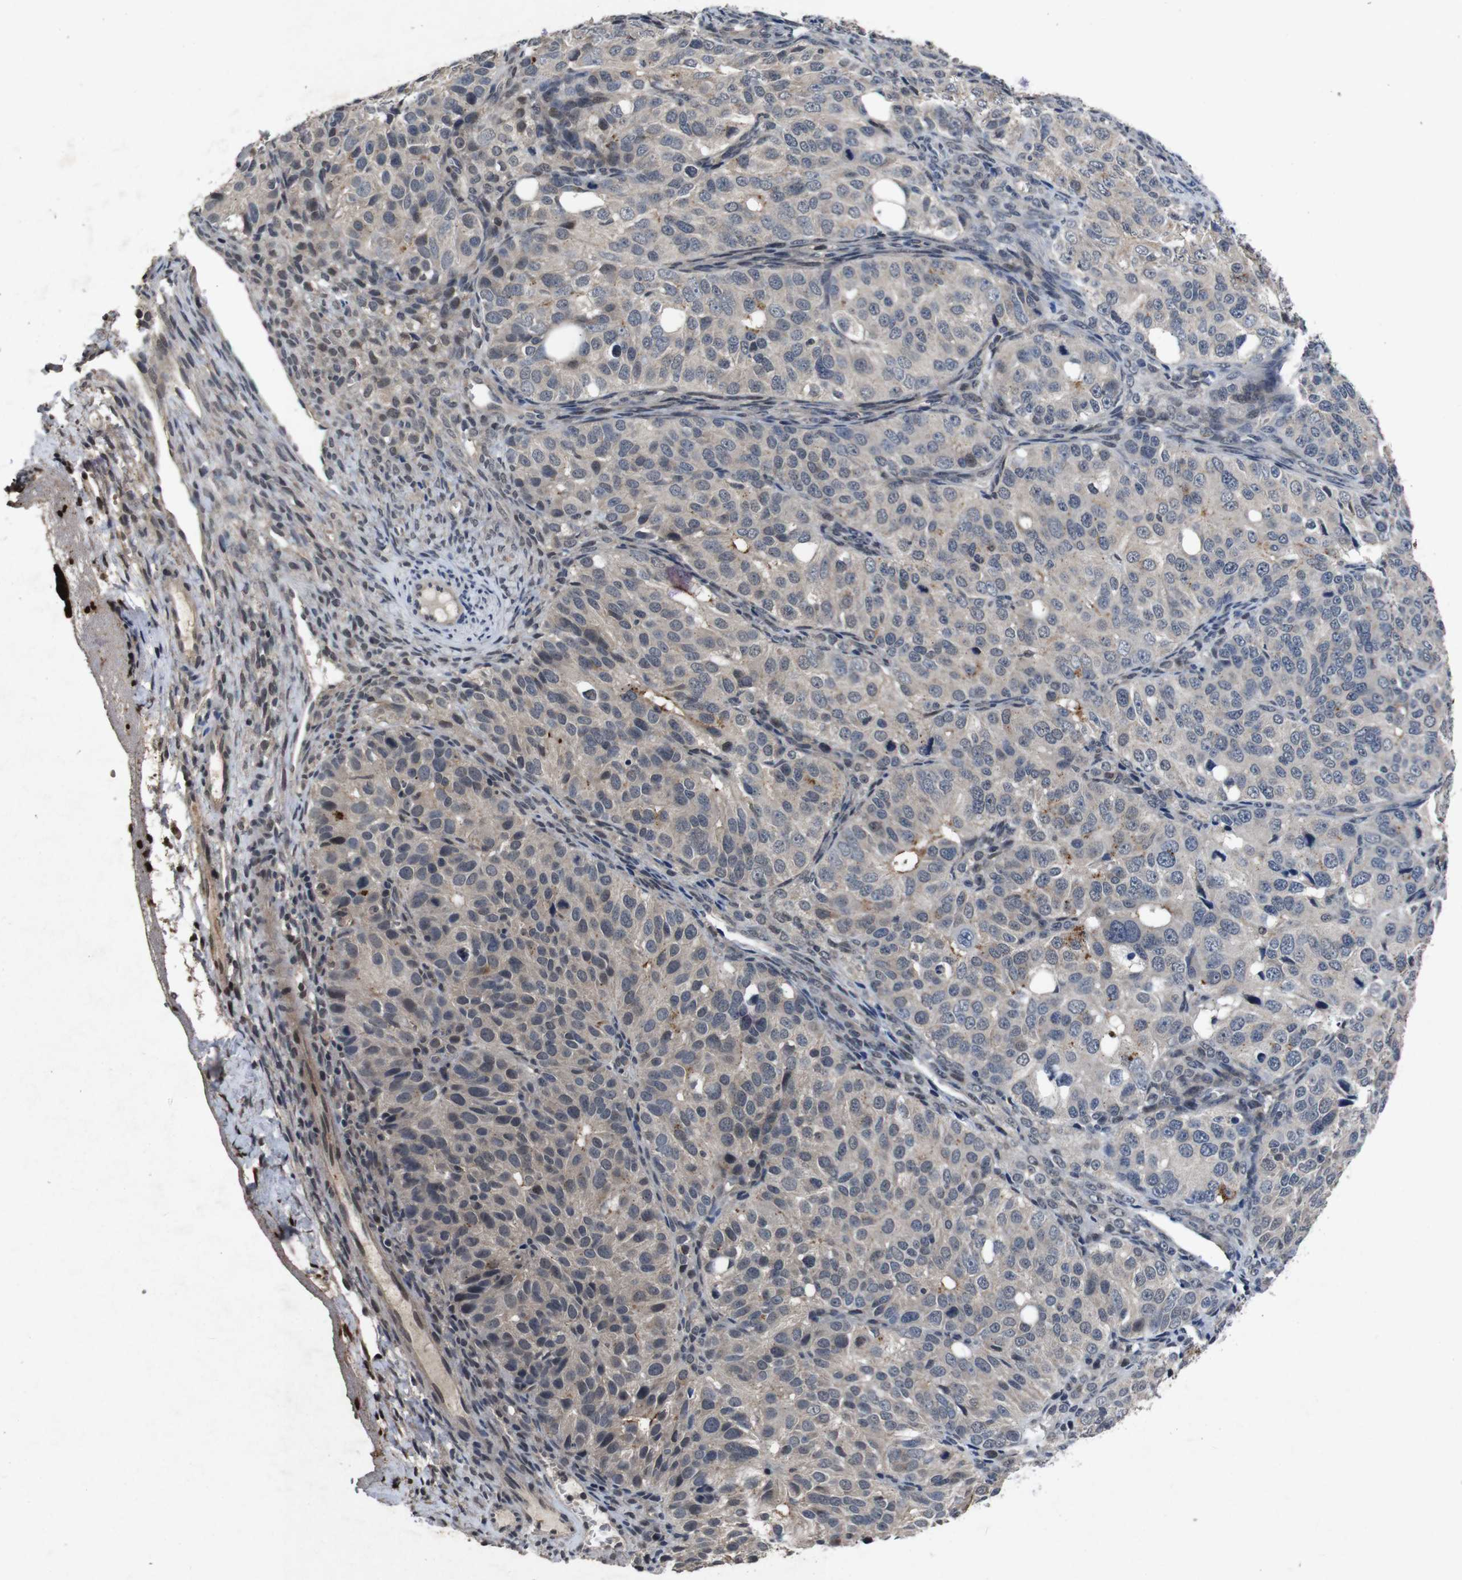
{"staining": {"intensity": "negative", "quantity": "none", "location": "none"}, "tissue": "ovarian cancer", "cell_type": "Tumor cells", "image_type": "cancer", "snomed": [{"axis": "morphology", "description": "Carcinoma, endometroid"}, {"axis": "topography", "description": "Ovary"}], "caption": "Immunohistochemistry histopathology image of endometroid carcinoma (ovarian) stained for a protein (brown), which shows no expression in tumor cells. Nuclei are stained in blue.", "gene": "AKT3", "patient": {"sex": "female", "age": 51}}